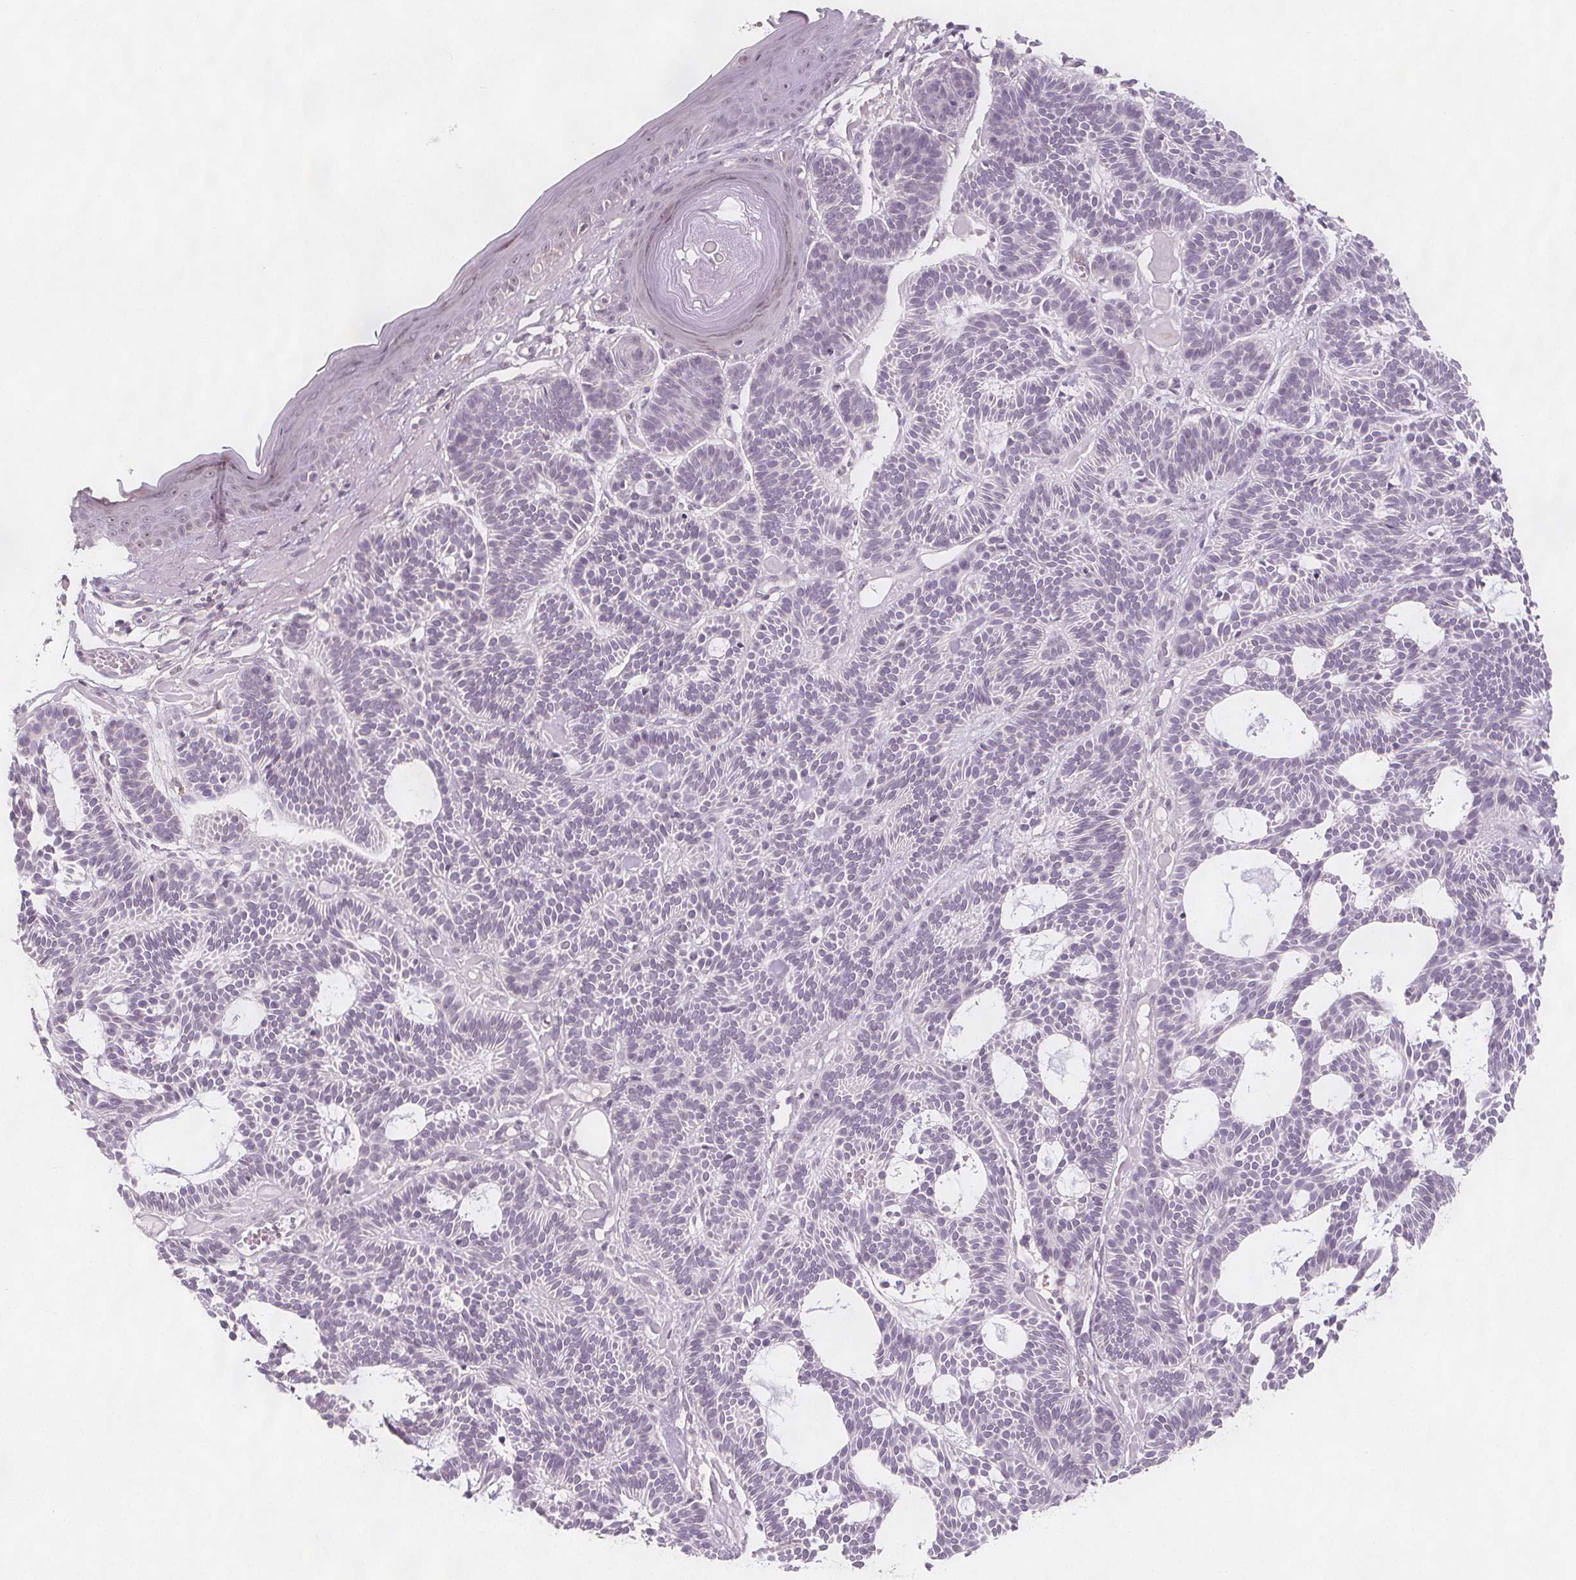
{"staining": {"intensity": "negative", "quantity": "none", "location": "none"}, "tissue": "skin cancer", "cell_type": "Tumor cells", "image_type": "cancer", "snomed": [{"axis": "morphology", "description": "Basal cell carcinoma"}, {"axis": "topography", "description": "Skin"}], "caption": "The immunohistochemistry histopathology image has no significant expression in tumor cells of basal cell carcinoma (skin) tissue. (Brightfield microscopy of DAB (3,3'-diaminobenzidine) IHC at high magnification).", "gene": "C1orf167", "patient": {"sex": "male", "age": 85}}